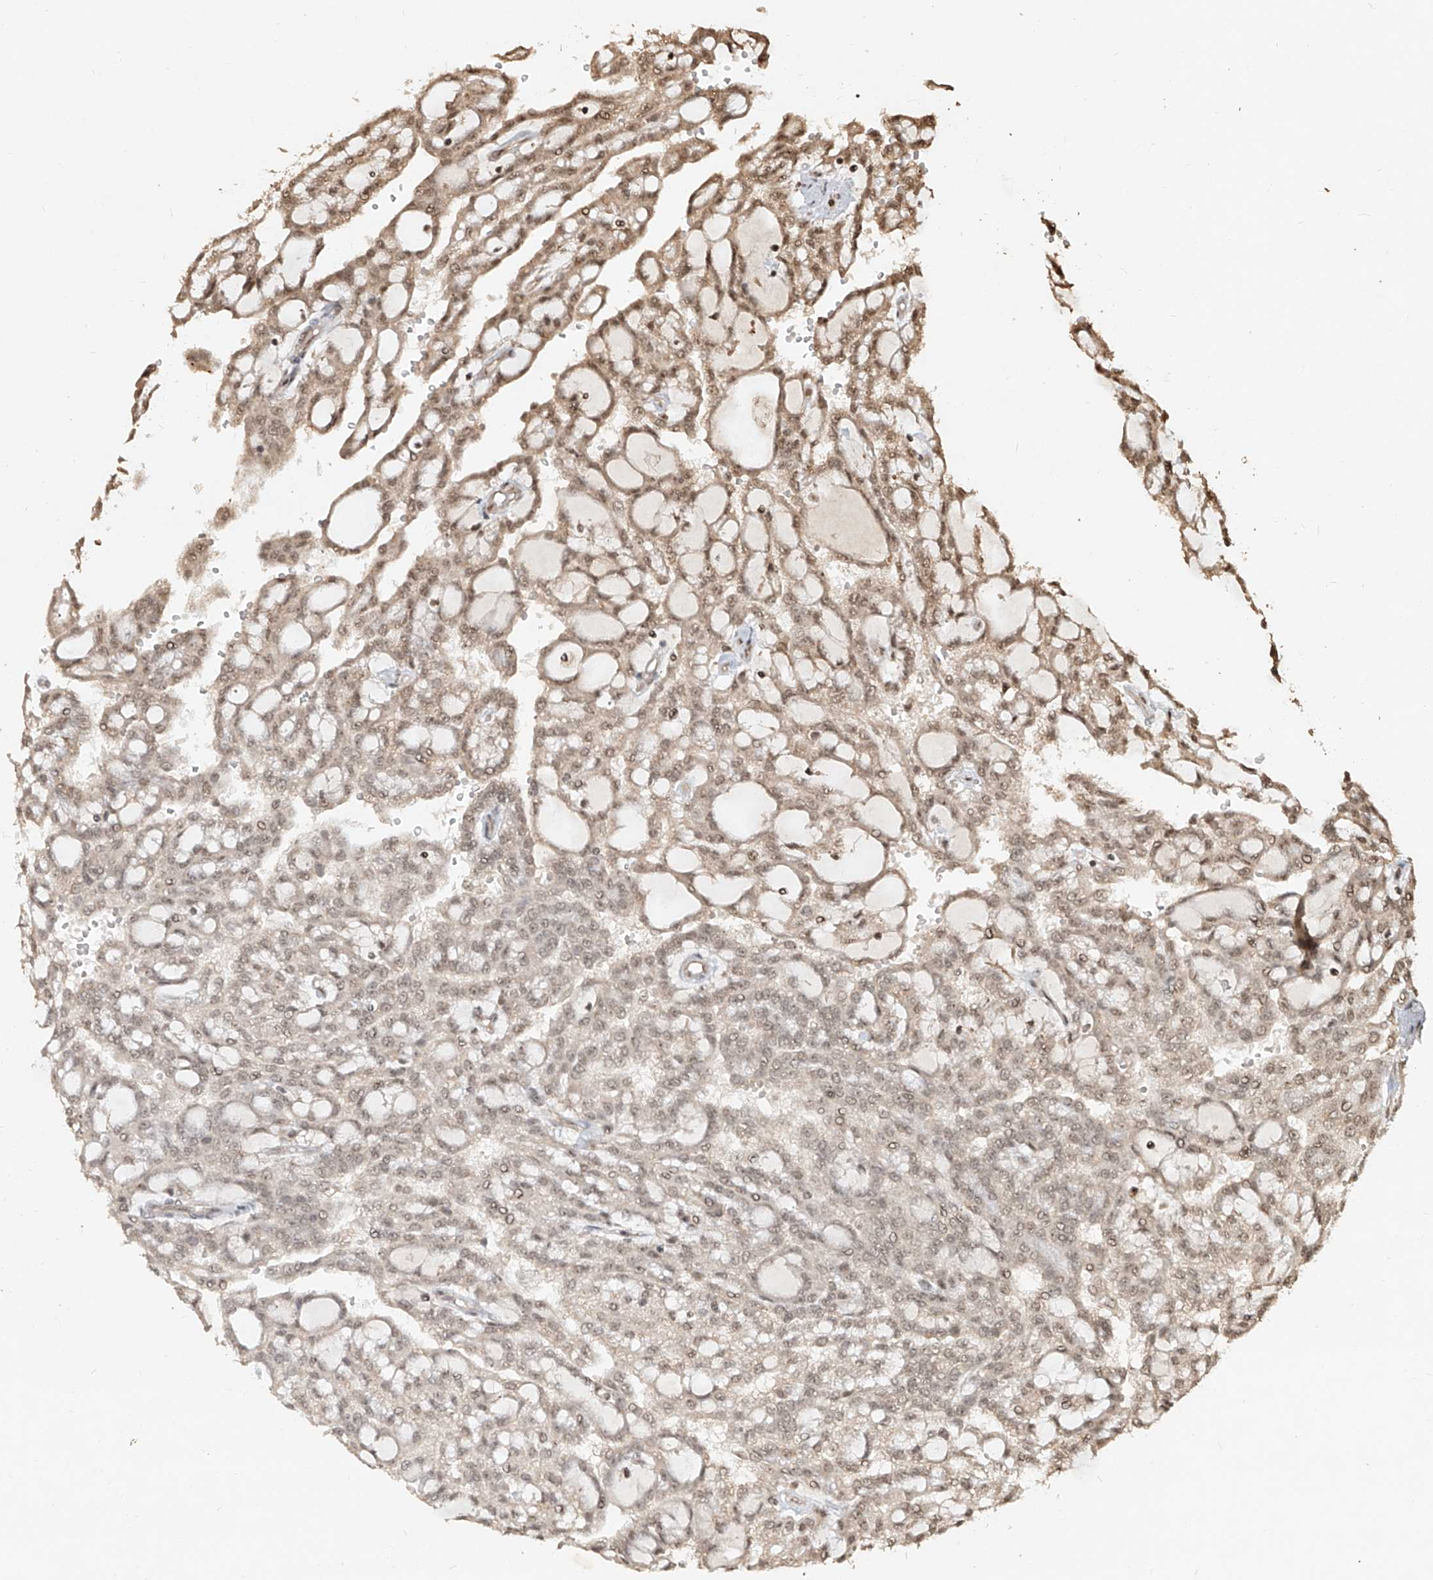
{"staining": {"intensity": "weak", "quantity": ">75%", "location": "nuclear"}, "tissue": "renal cancer", "cell_type": "Tumor cells", "image_type": "cancer", "snomed": [{"axis": "morphology", "description": "Adenocarcinoma, NOS"}, {"axis": "topography", "description": "Kidney"}], "caption": "Renal cancer stained with a brown dye demonstrates weak nuclear positive positivity in about >75% of tumor cells.", "gene": "UBE2K", "patient": {"sex": "male", "age": 63}}